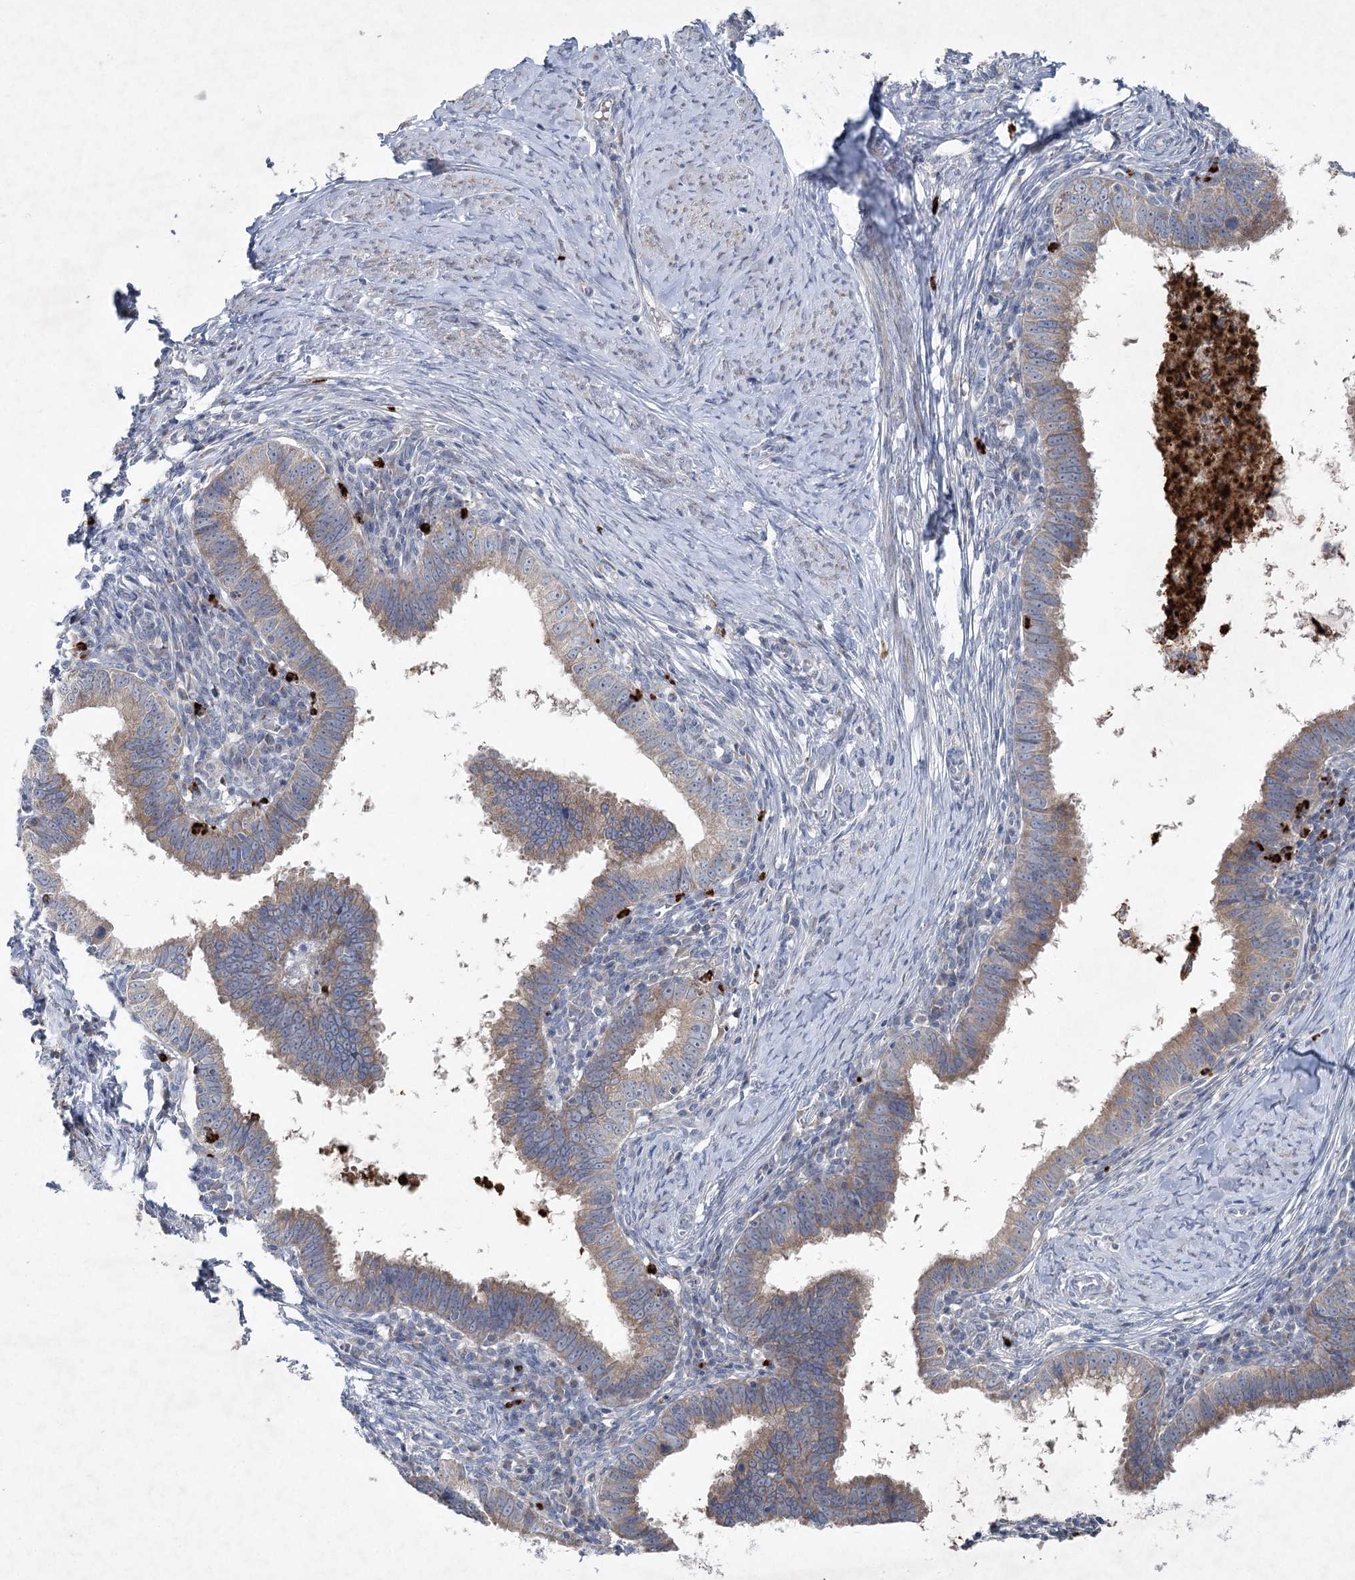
{"staining": {"intensity": "moderate", "quantity": ">75%", "location": "cytoplasmic/membranous"}, "tissue": "cervical cancer", "cell_type": "Tumor cells", "image_type": "cancer", "snomed": [{"axis": "morphology", "description": "Adenocarcinoma, NOS"}, {"axis": "topography", "description": "Cervix"}], "caption": "Tumor cells demonstrate medium levels of moderate cytoplasmic/membranous staining in approximately >75% of cells in cervical cancer.", "gene": "PLA2G12A", "patient": {"sex": "female", "age": 36}}